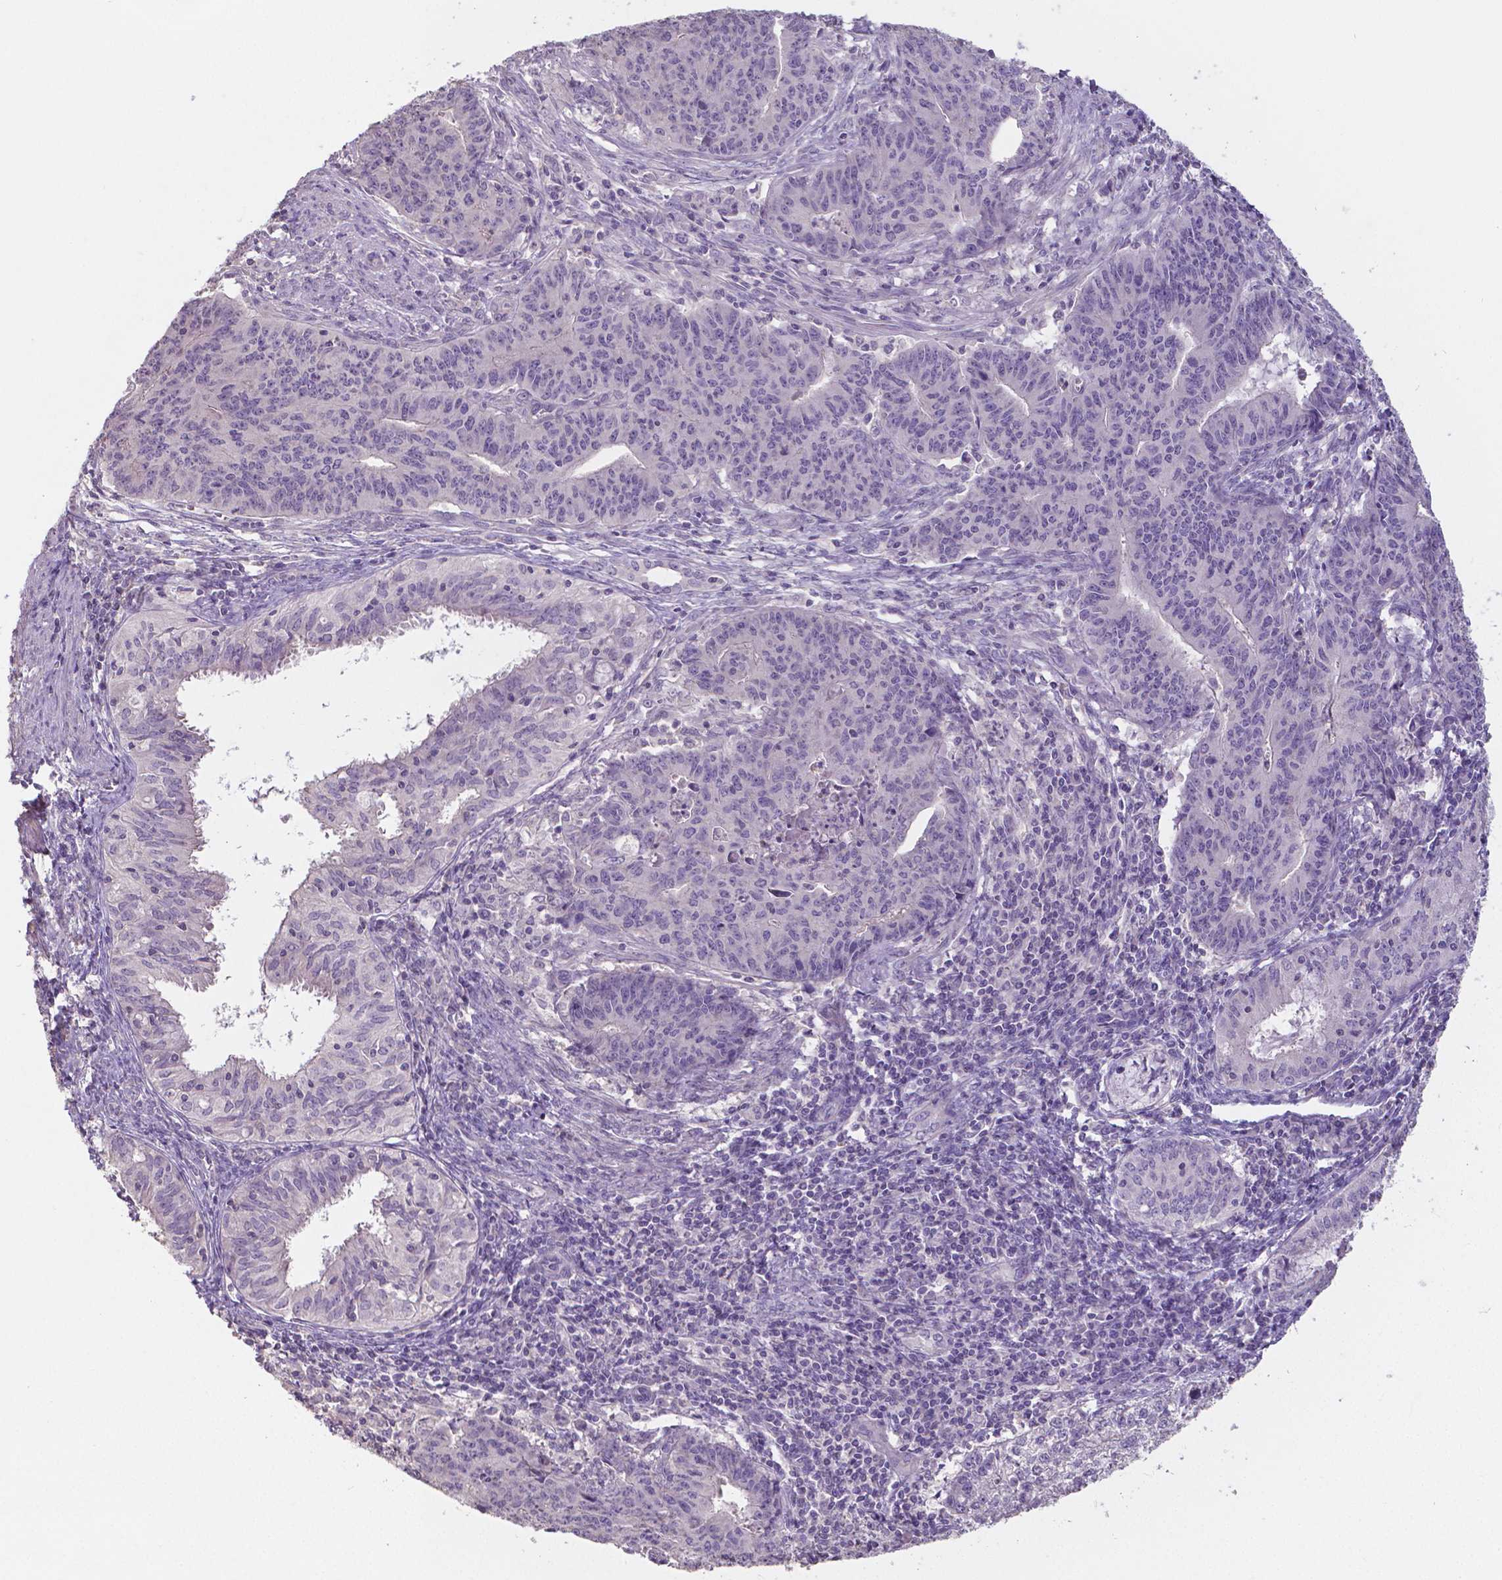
{"staining": {"intensity": "negative", "quantity": "none", "location": "none"}, "tissue": "endometrial cancer", "cell_type": "Tumor cells", "image_type": "cancer", "snomed": [{"axis": "morphology", "description": "Adenocarcinoma, NOS"}, {"axis": "topography", "description": "Endometrium"}], "caption": "Micrograph shows no significant protein staining in tumor cells of endometrial cancer.", "gene": "CRMP1", "patient": {"sex": "female", "age": 59}}